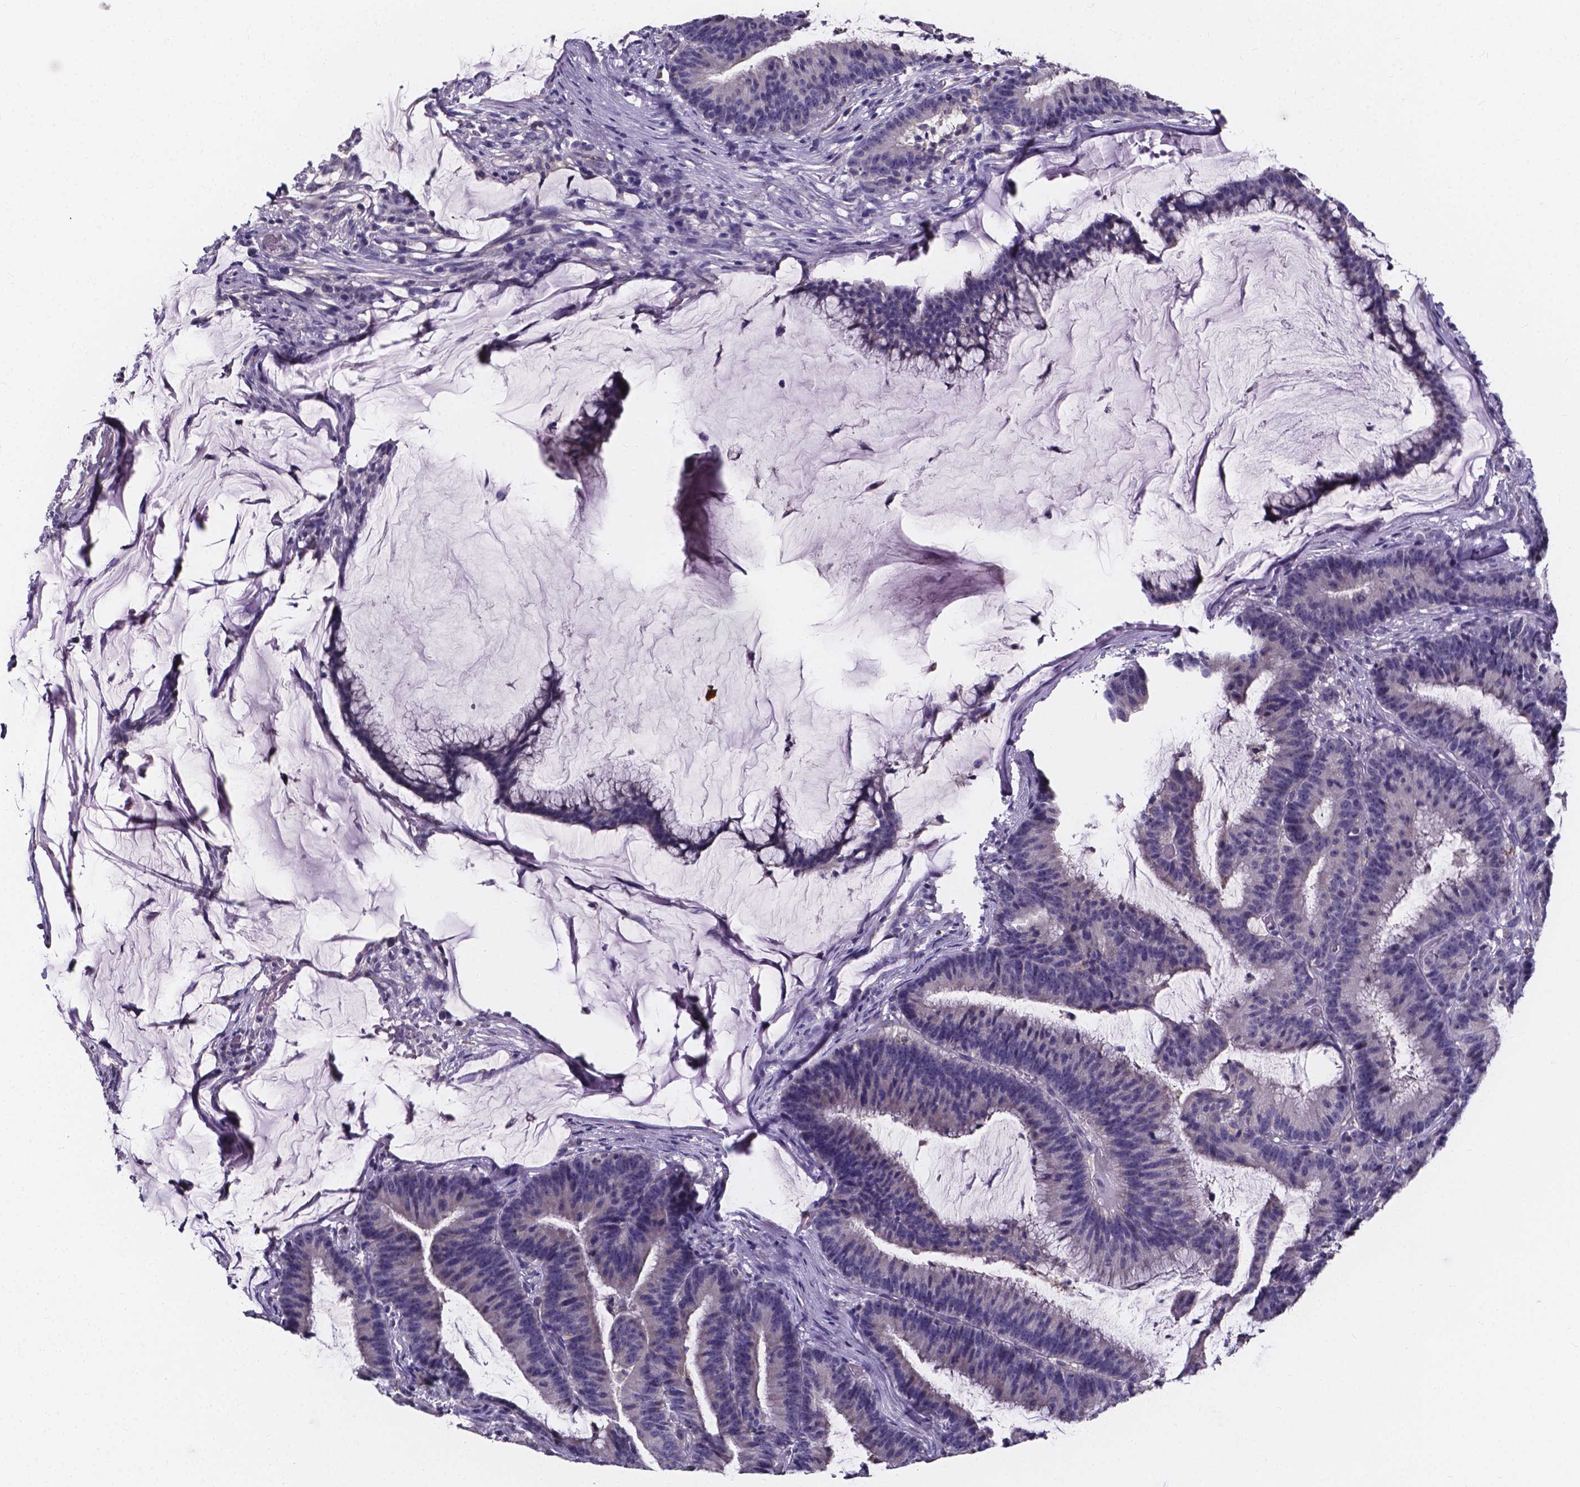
{"staining": {"intensity": "negative", "quantity": "none", "location": "none"}, "tissue": "colorectal cancer", "cell_type": "Tumor cells", "image_type": "cancer", "snomed": [{"axis": "morphology", "description": "Adenocarcinoma, NOS"}, {"axis": "topography", "description": "Colon"}], "caption": "DAB (3,3'-diaminobenzidine) immunohistochemical staining of colorectal adenocarcinoma shows no significant staining in tumor cells. (DAB (3,3'-diaminobenzidine) IHC, high magnification).", "gene": "SPOCD1", "patient": {"sex": "female", "age": 78}}